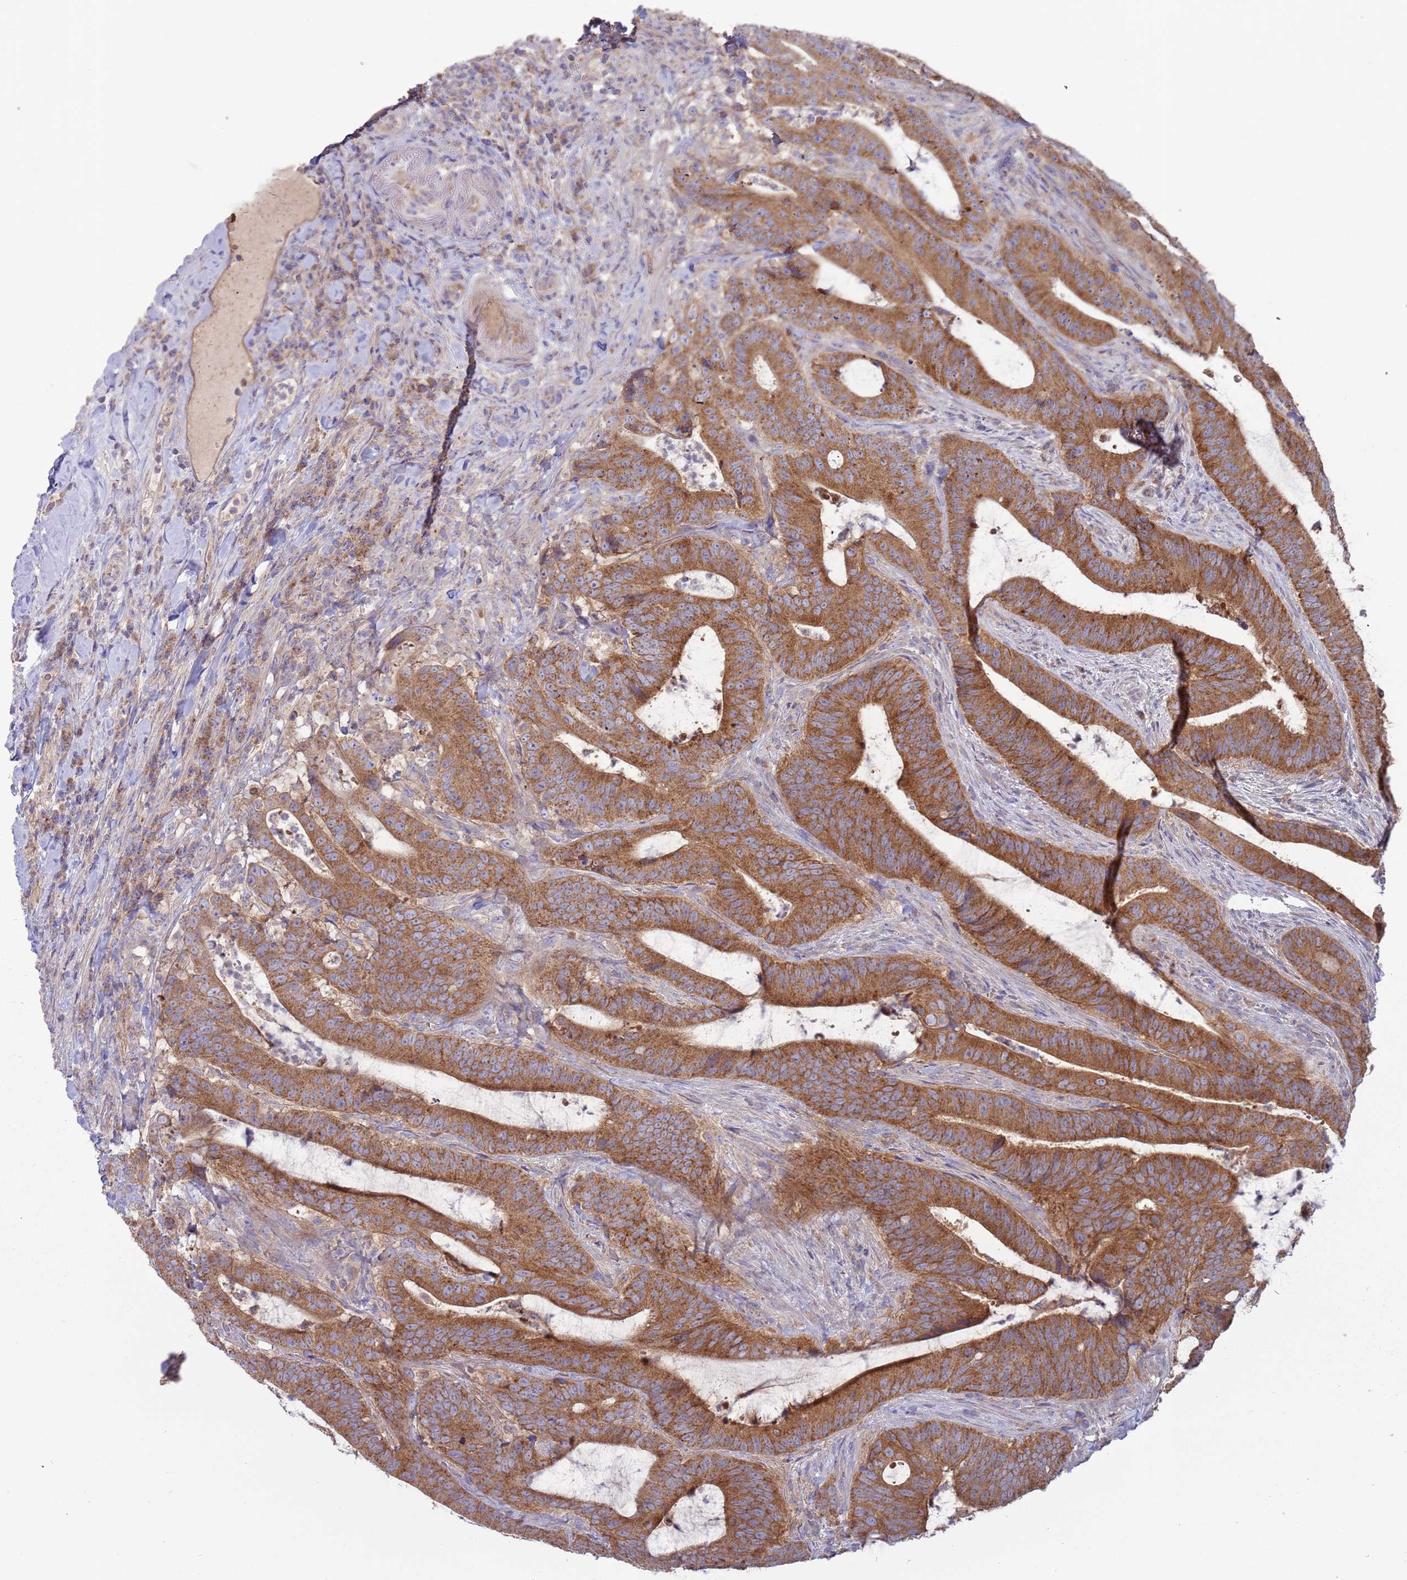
{"staining": {"intensity": "strong", "quantity": ">75%", "location": "cytoplasmic/membranous"}, "tissue": "colorectal cancer", "cell_type": "Tumor cells", "image_type": "cancer", "snomed": [{"axis": "morphology", "description": "Adenocarcinoma, NOS"}, {"axis": "topography", "description": "Colon"}], "caption": "High-magnification brightfield microscopy of colorectal cancer (adenocarcinoma) stained with DAB (3,3'-diaminobenzidine) (brown) and counterstained with hematoxylin (blue). tumor cells exhibit strong cytoplasmic/membranous expression is seen in about>75% of cells. (brown staining indicates protein expression, while blue staining denotes nuclei).", "gene": "UQCRQ", "patient": {"sex": "female", "age": 43}}